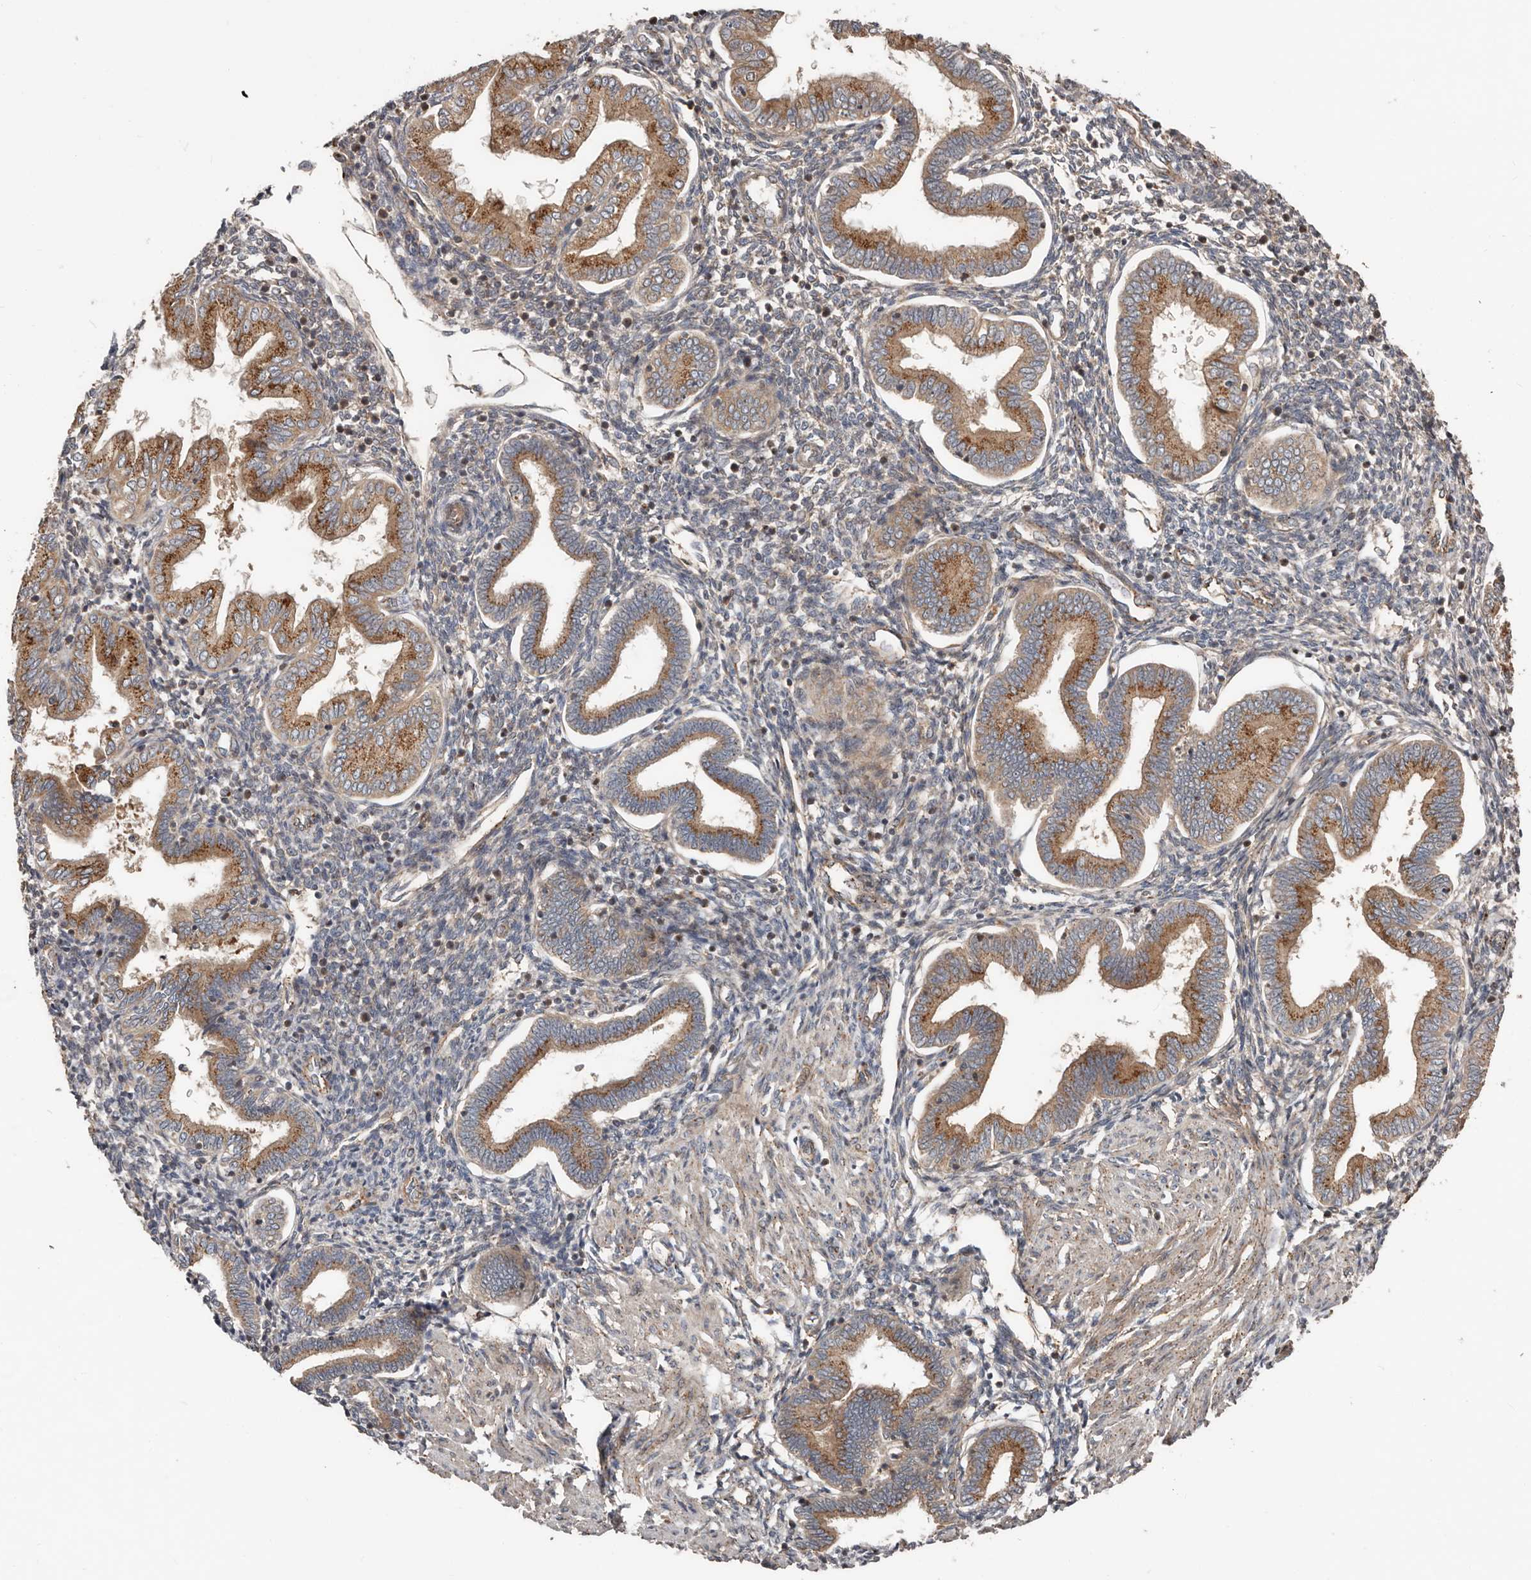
{"staining": {"intensity": "negative", "quantity": "none", "location": "none"}, "tissue": "endometrium", "cell_type": "Cells in endometrial stroma", "image_type": "normal", "snomed": [{"axis": "morphology", "description": "Normal tissue, NOS"}, {"axis": "topography", "description": "Endometrium"}], "caption": "Endometrium stained for a protein using immunohistochemistry reveals no expression cells in endometrial stroma.", "gene": "COG1", "patient": {"sex": "female", "age": 53}}